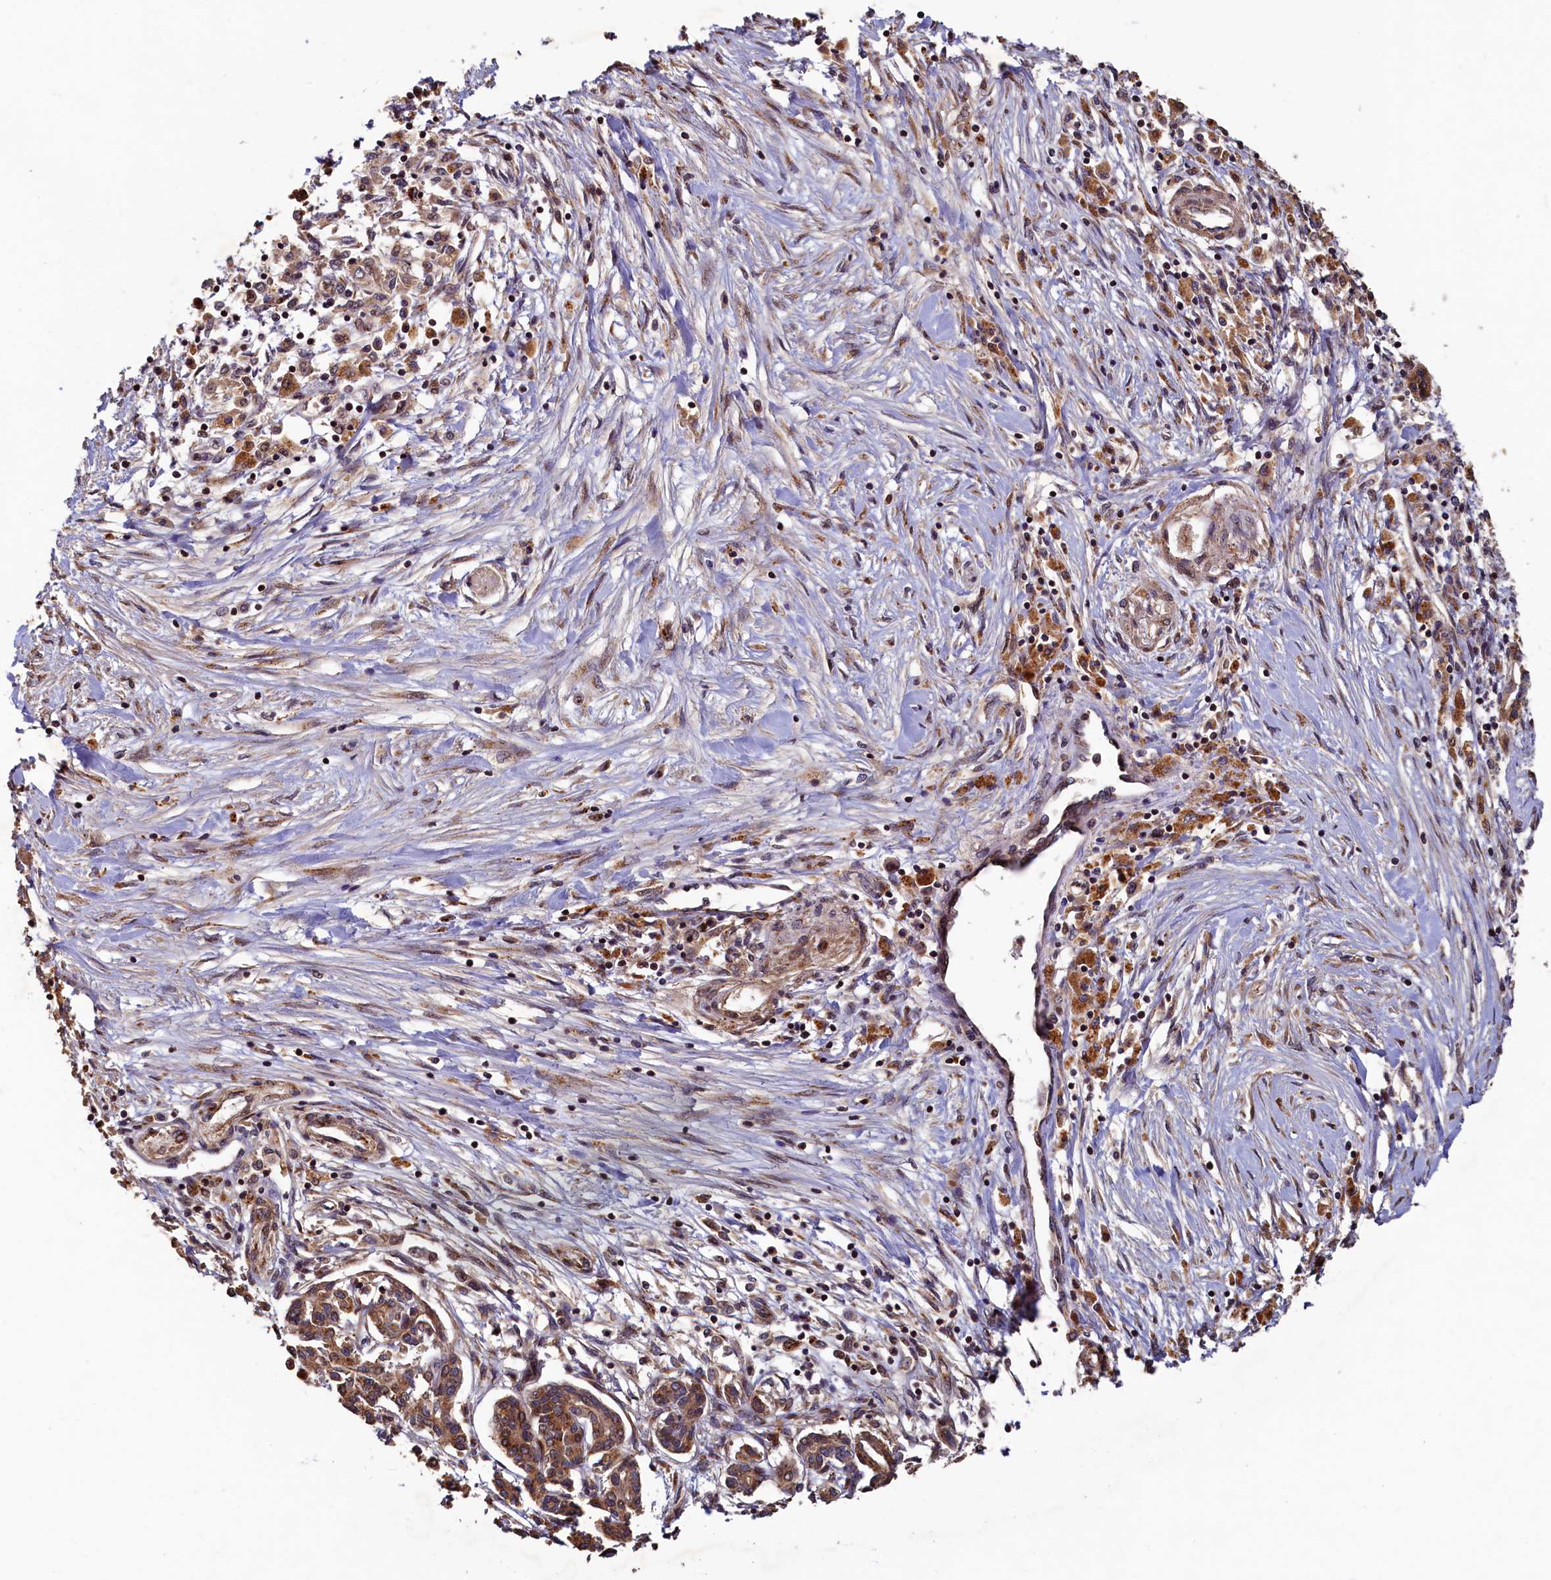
{"staining": {"intensity": "moderate", "quantity": ">75%", "location": "cytoplasmic/membranous"}, "tissue": "pancreatic cancer", "cell_type": "Tumor cells", "image_type": "cancer", "snomed": [{"axis": "morphology", "description": "Adenocarcinoma, NOS"}, {"axis": "topography", "description": "Pancreas"}], "caption": "A high-resolution micrograph shows immunohistochemistry (IHC) staining of adenocarcinoma (pancreatic), which reveals moderate cytoplasmic/membranous expression in about >75% of tumor cells.", "gene": "TMEM181", "patient": {"sex": "female", "age": 50}}